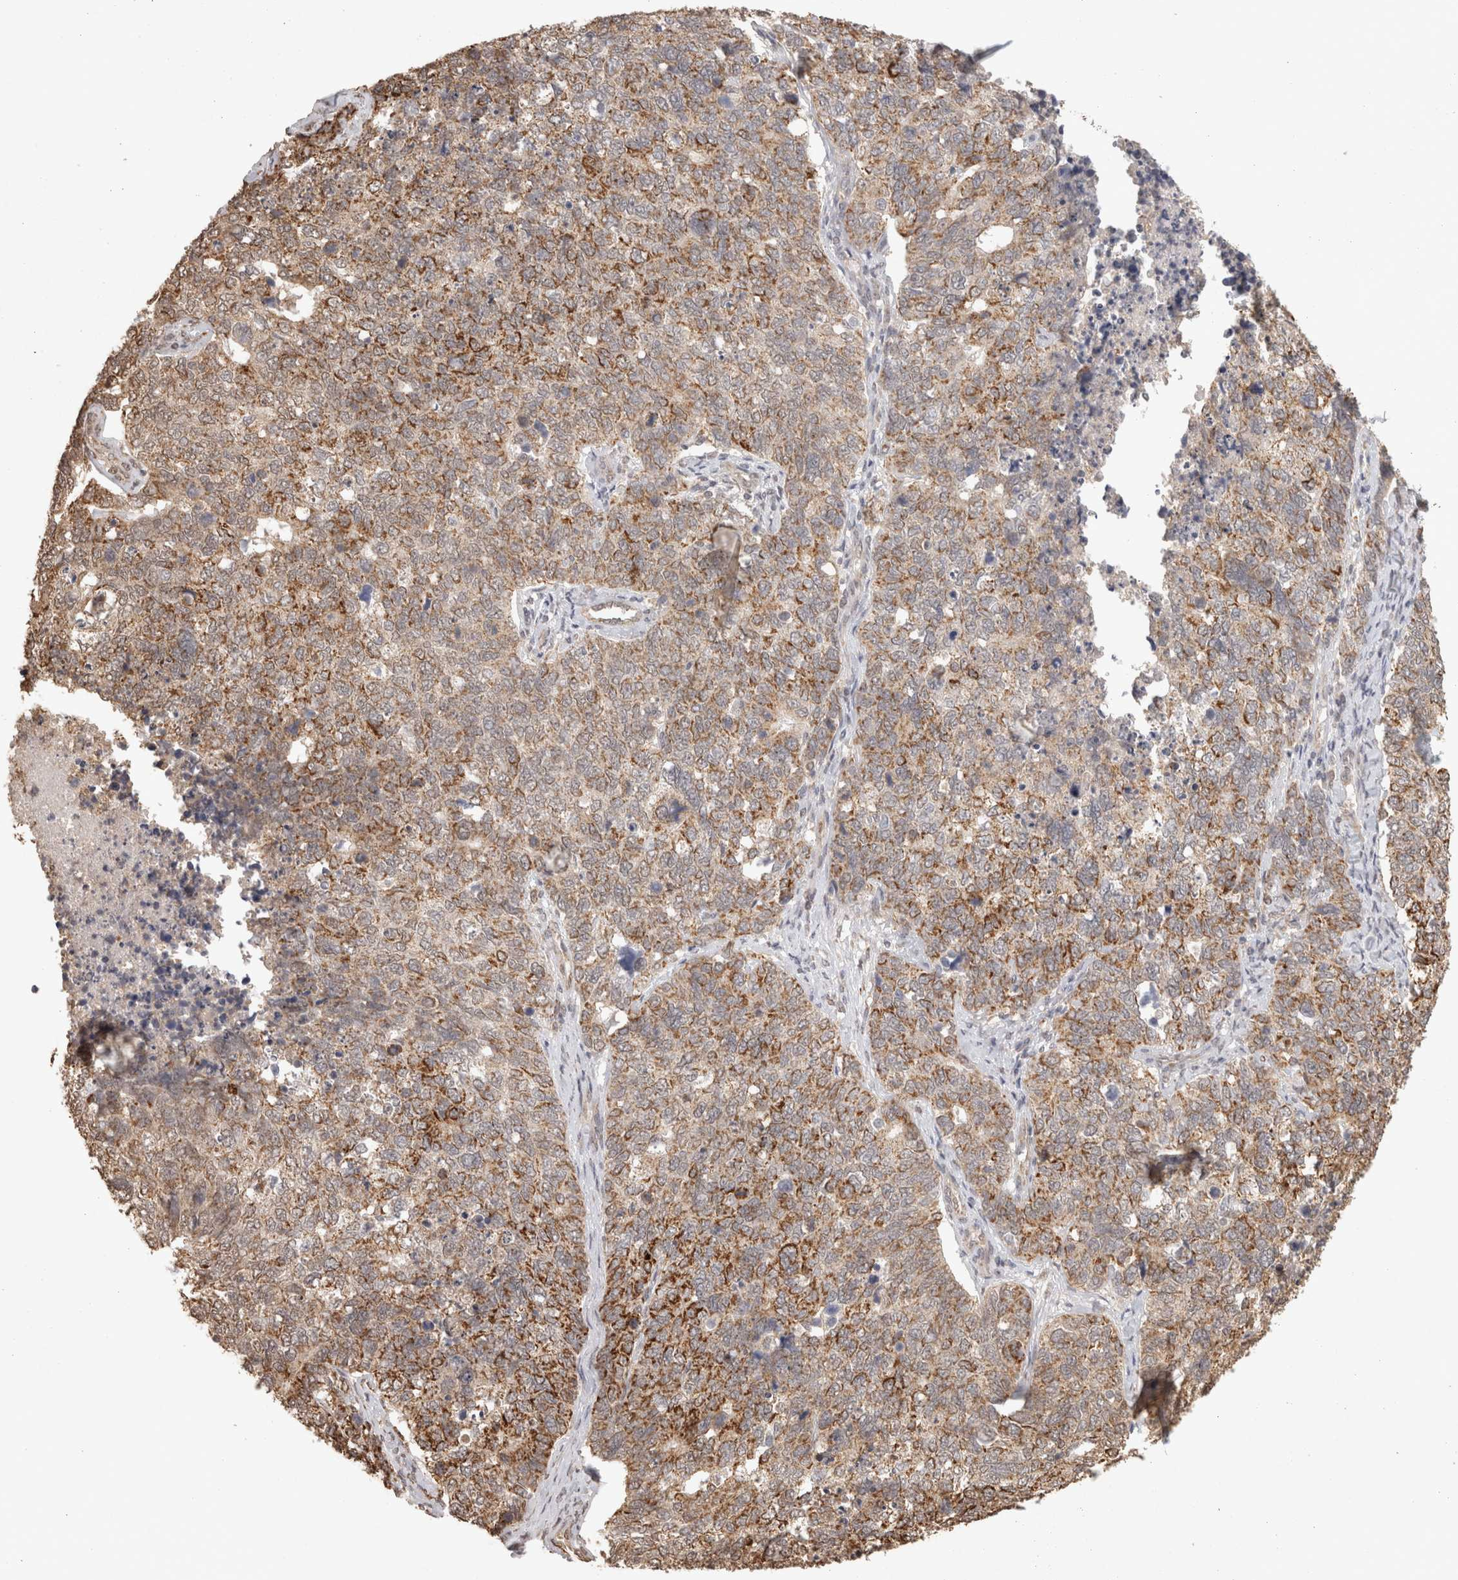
{"staining": {"intensity": "moderate", "quantity": ">75%", "location": "cytoplasmic/membranous"}, "tissue": "cervical cancer", "cell_type": "Tumor cells", "image_type": "cancer", "snomed": [{"axis": "morphology", "description": "Squamous cell carcinoma, NOS"}, {"axis": "topography", "description": "Cervix"}], "caption": "Immunohistochemistry (IHC) image of cervical cancer (squamous cell carcinoma) stained for a protein (brown), which shows medium levels of moderate cytoplasmic/membranous positivity in approximately >75% of tumor cells.", "gene": "BNIP3L", "patient": {"sex": "female", "age": 63}}